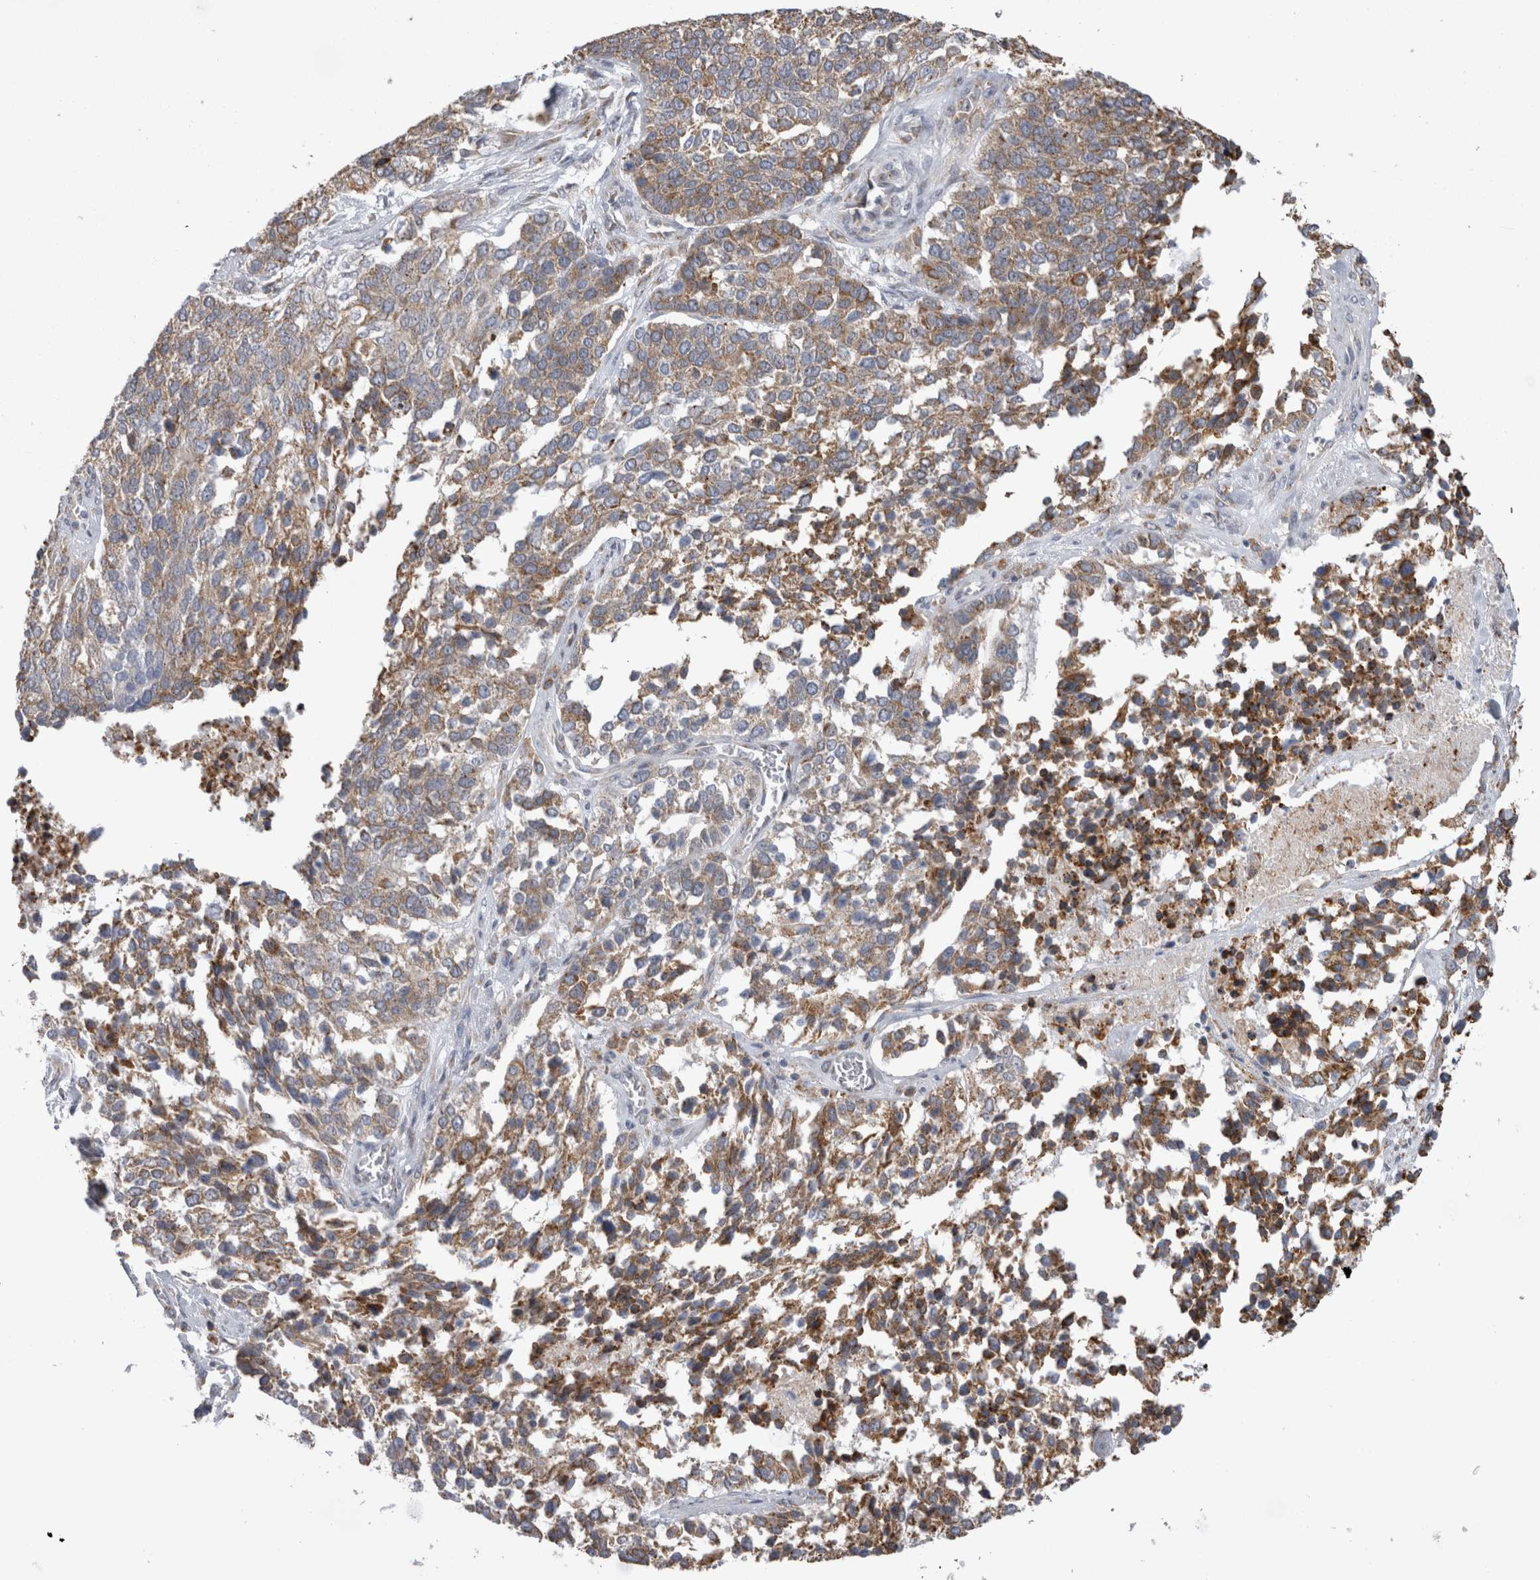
{"staining": {"intensity": "weak", "quantity": ">75%", "location": "cytoplasmic/membranous"}, "tissue": "ovarian cancer", "cell_type": "Tumor cells", "image_type": "cancer", "snomed": [{"axis": "morphology", "description": "Cystadenocarcinoma, serous, NOS"}, {"axis": "topography", "description": "Ovary"}], "caption": "This histopathology image demonstrates immunohistochemistry (IHC) staining of human ovarian cancer (serous cystadenocarcinoma), with low weak cytoplasmic/membranous staining in approximately >75% of tumor cells.", "gene": "ZNF341", "patient": {"sex": "female", "age": 44}}